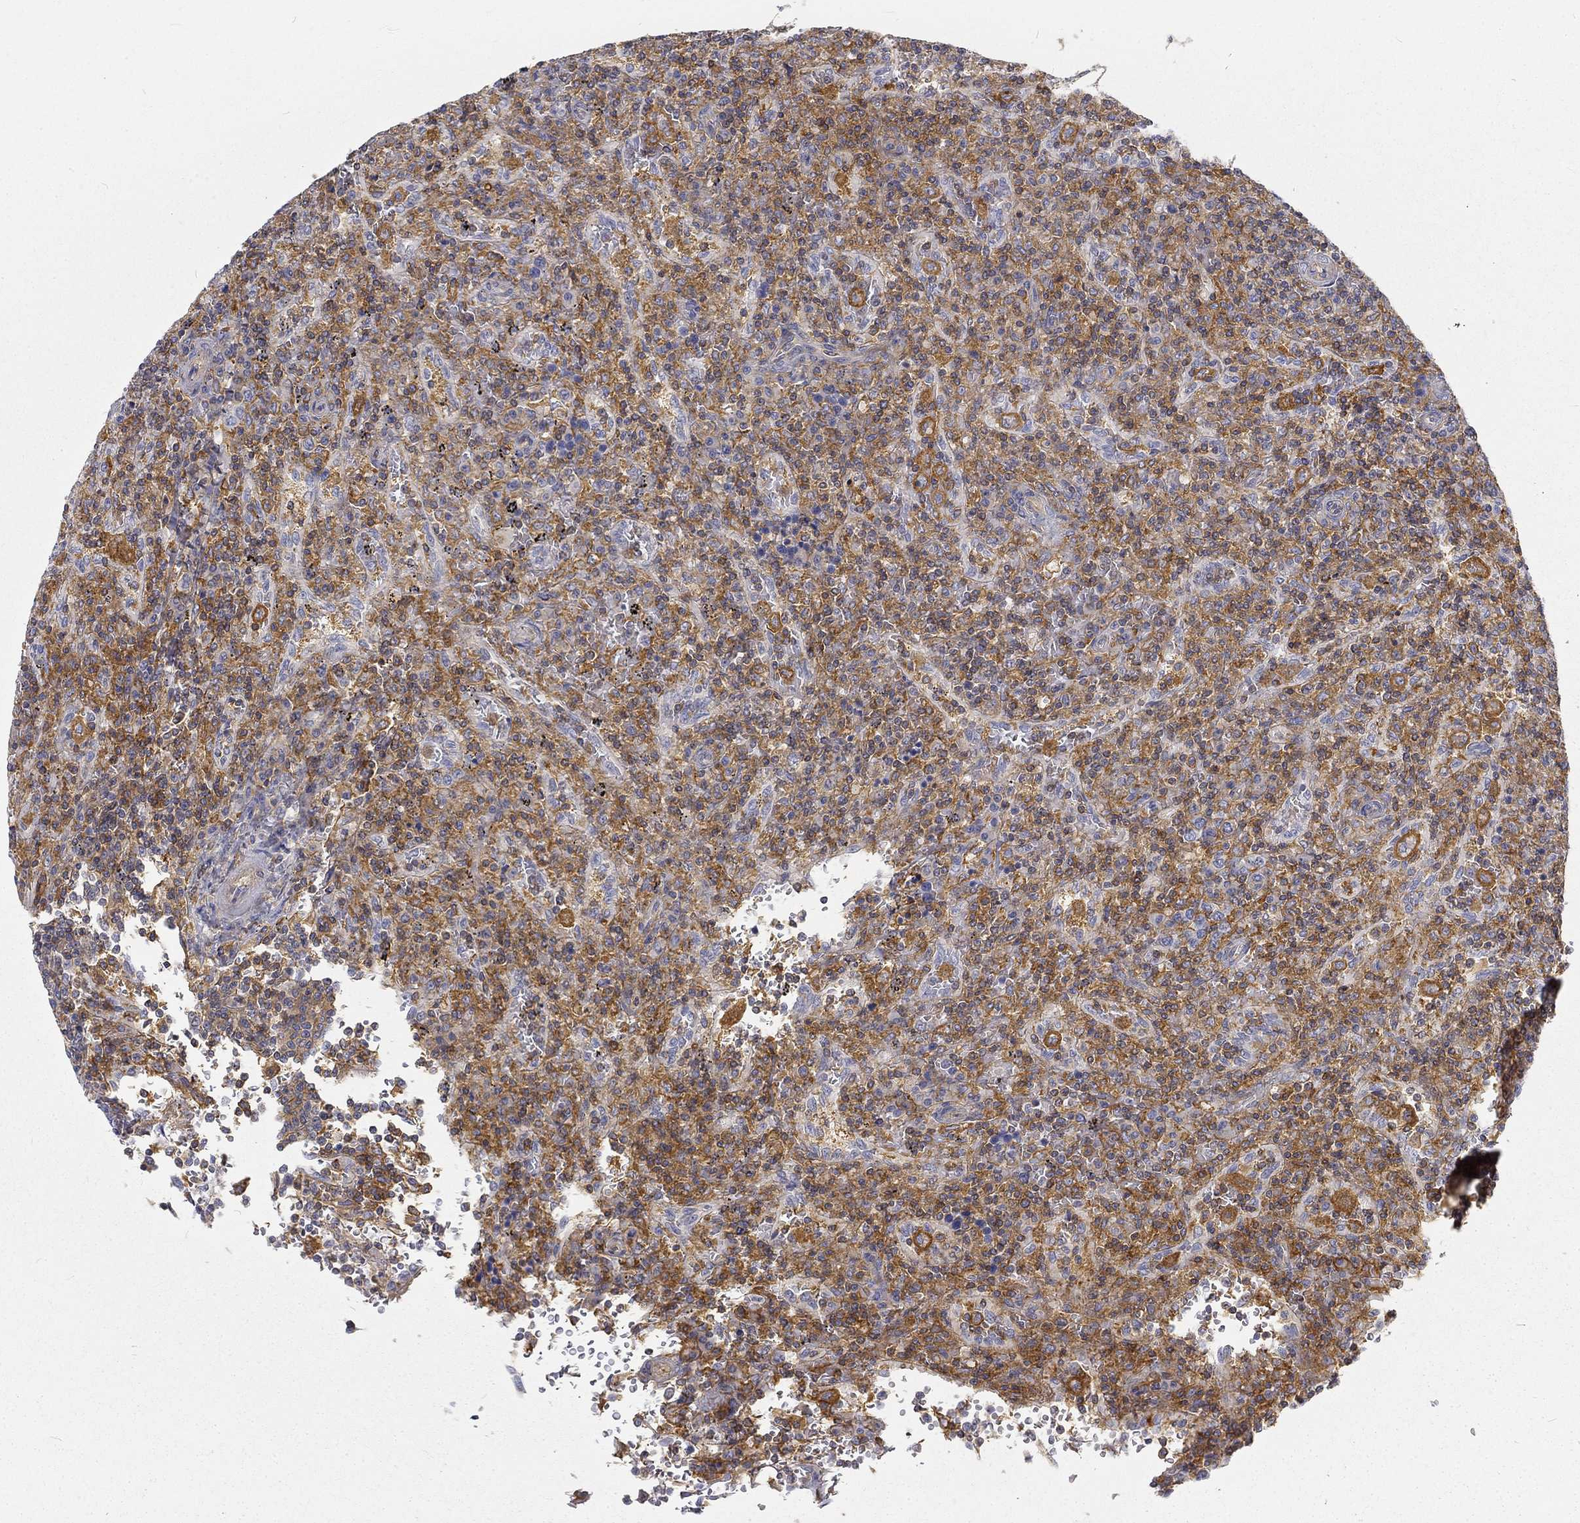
{"staining": {"intensity": "moderate", "quantity": "25%-75%", "location": "cytoplasmic/membranous"}, "tissue": "lymphoma", "cell_type": "Tumor cells", "image_type": "cancer", "snomed": [{"axis": "morphology", "description": "Malignant lymphoma, non-Hodgkin's type, Low grade"}, {"axis": "topography", "description": "Spleen"}], "caption": "Protein staining of lymphoma tissue reveals moderate cytoplasmic/membranous staining in approximately 25%-75% of tumor cells.", "gene": "MTMR11", "patient": {"sex": "male", "age": 62}}